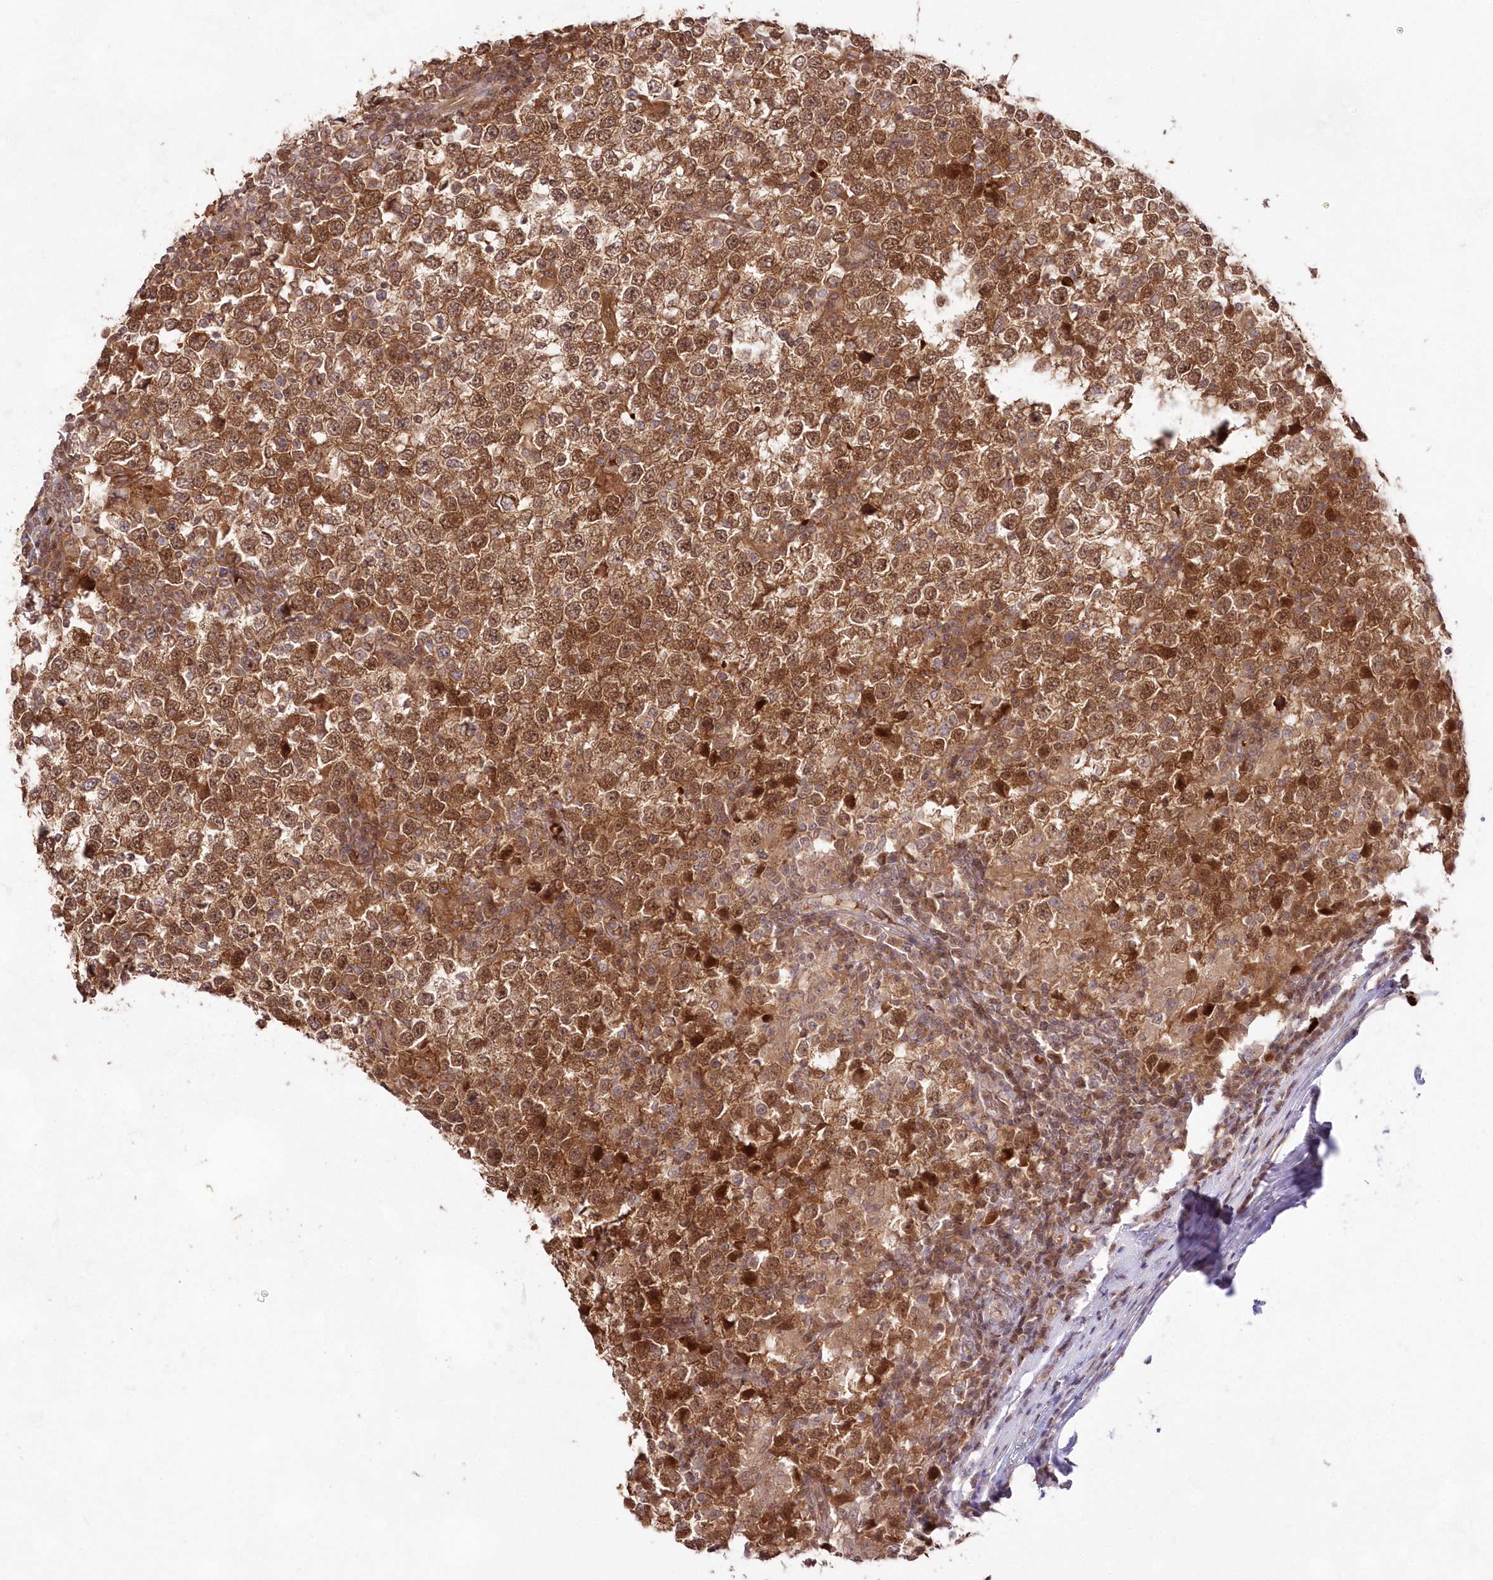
{"staining": {"intensity": "moderate", "quantity": ">75%", "location": "cytoplasmic/membranous,nuclear"}, "tissue": "testis cancer", "cell_type": "Tumor cells", "image_type": "cancer", "snomed": [{"axis": "morphology", "description": "Seminoma, NOS"}, {"axis": "topography", "description": "Testis"}], "caption": "Protein expression analysis of testis cancer exhibits moderate cytoplasmic/membranous and nuclear positivity in approximately >75% of tumor cells. (Stains: DAB in brown, nuclei in blue, Microscopy: brightfield microscopy at high magnification).", "gene": "IMPA1", "patient": {"sex": "male", "age": 65}}